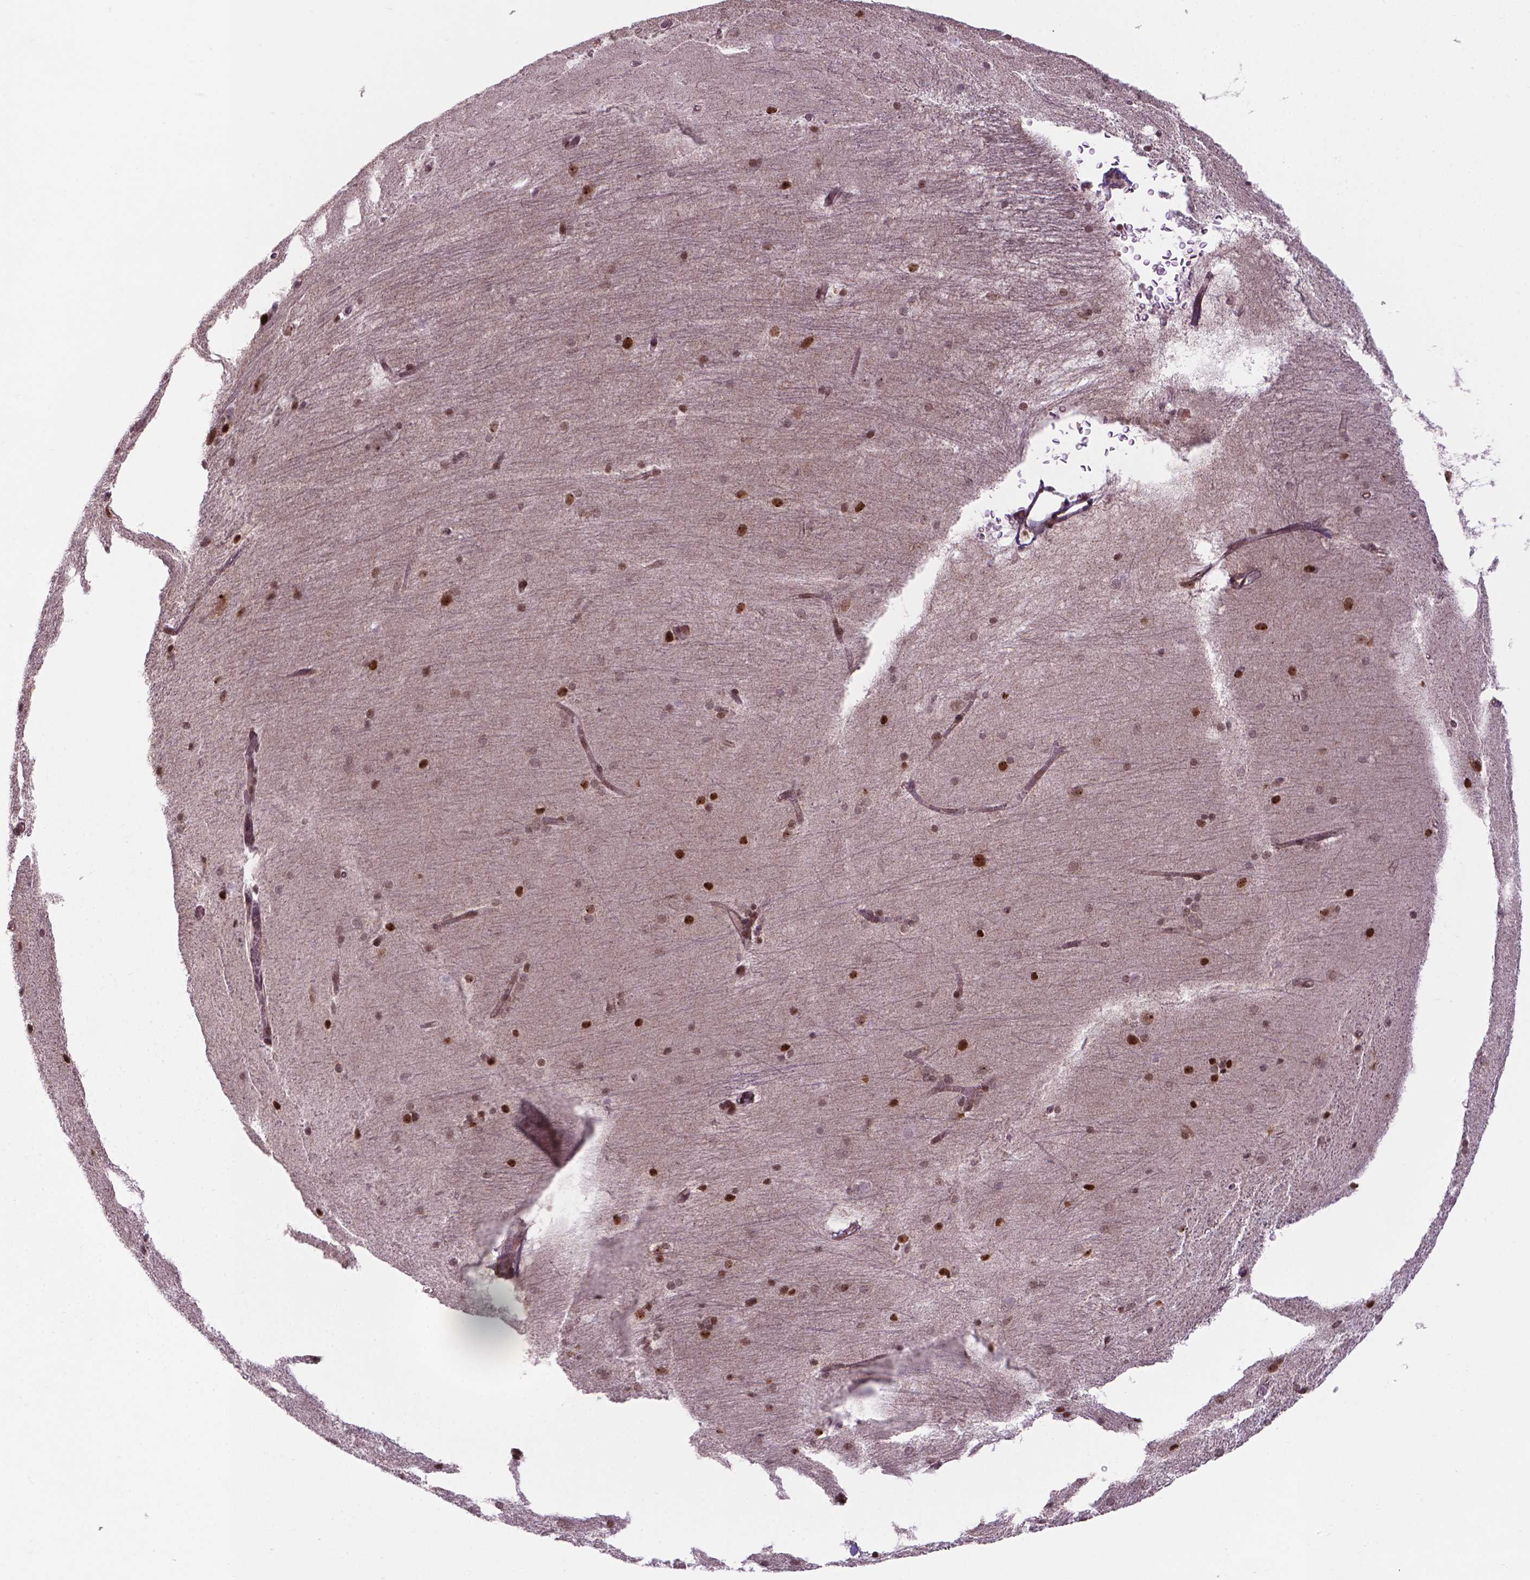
{"staining": {"intensity": "strong", "quantity": ">75%", "location": "nuclear"}, "tissue": "hippocampus", "cell_type": "Glial cells", "image_type": "normal", "snomed": [{"axis": "morphology", "description": "Normal tissue, NOS"}, {"axis": "topography", "description": "Cerebral cortex"}, {"axis": "topography", "description": "Hippocampus"}], "caption": "Protein staining displays strong nuclear staining in about >75% of glial cells in benign hippocampus.", "gene": "CSNK2A1", "patient": {"sex": "female", "age": 19}}